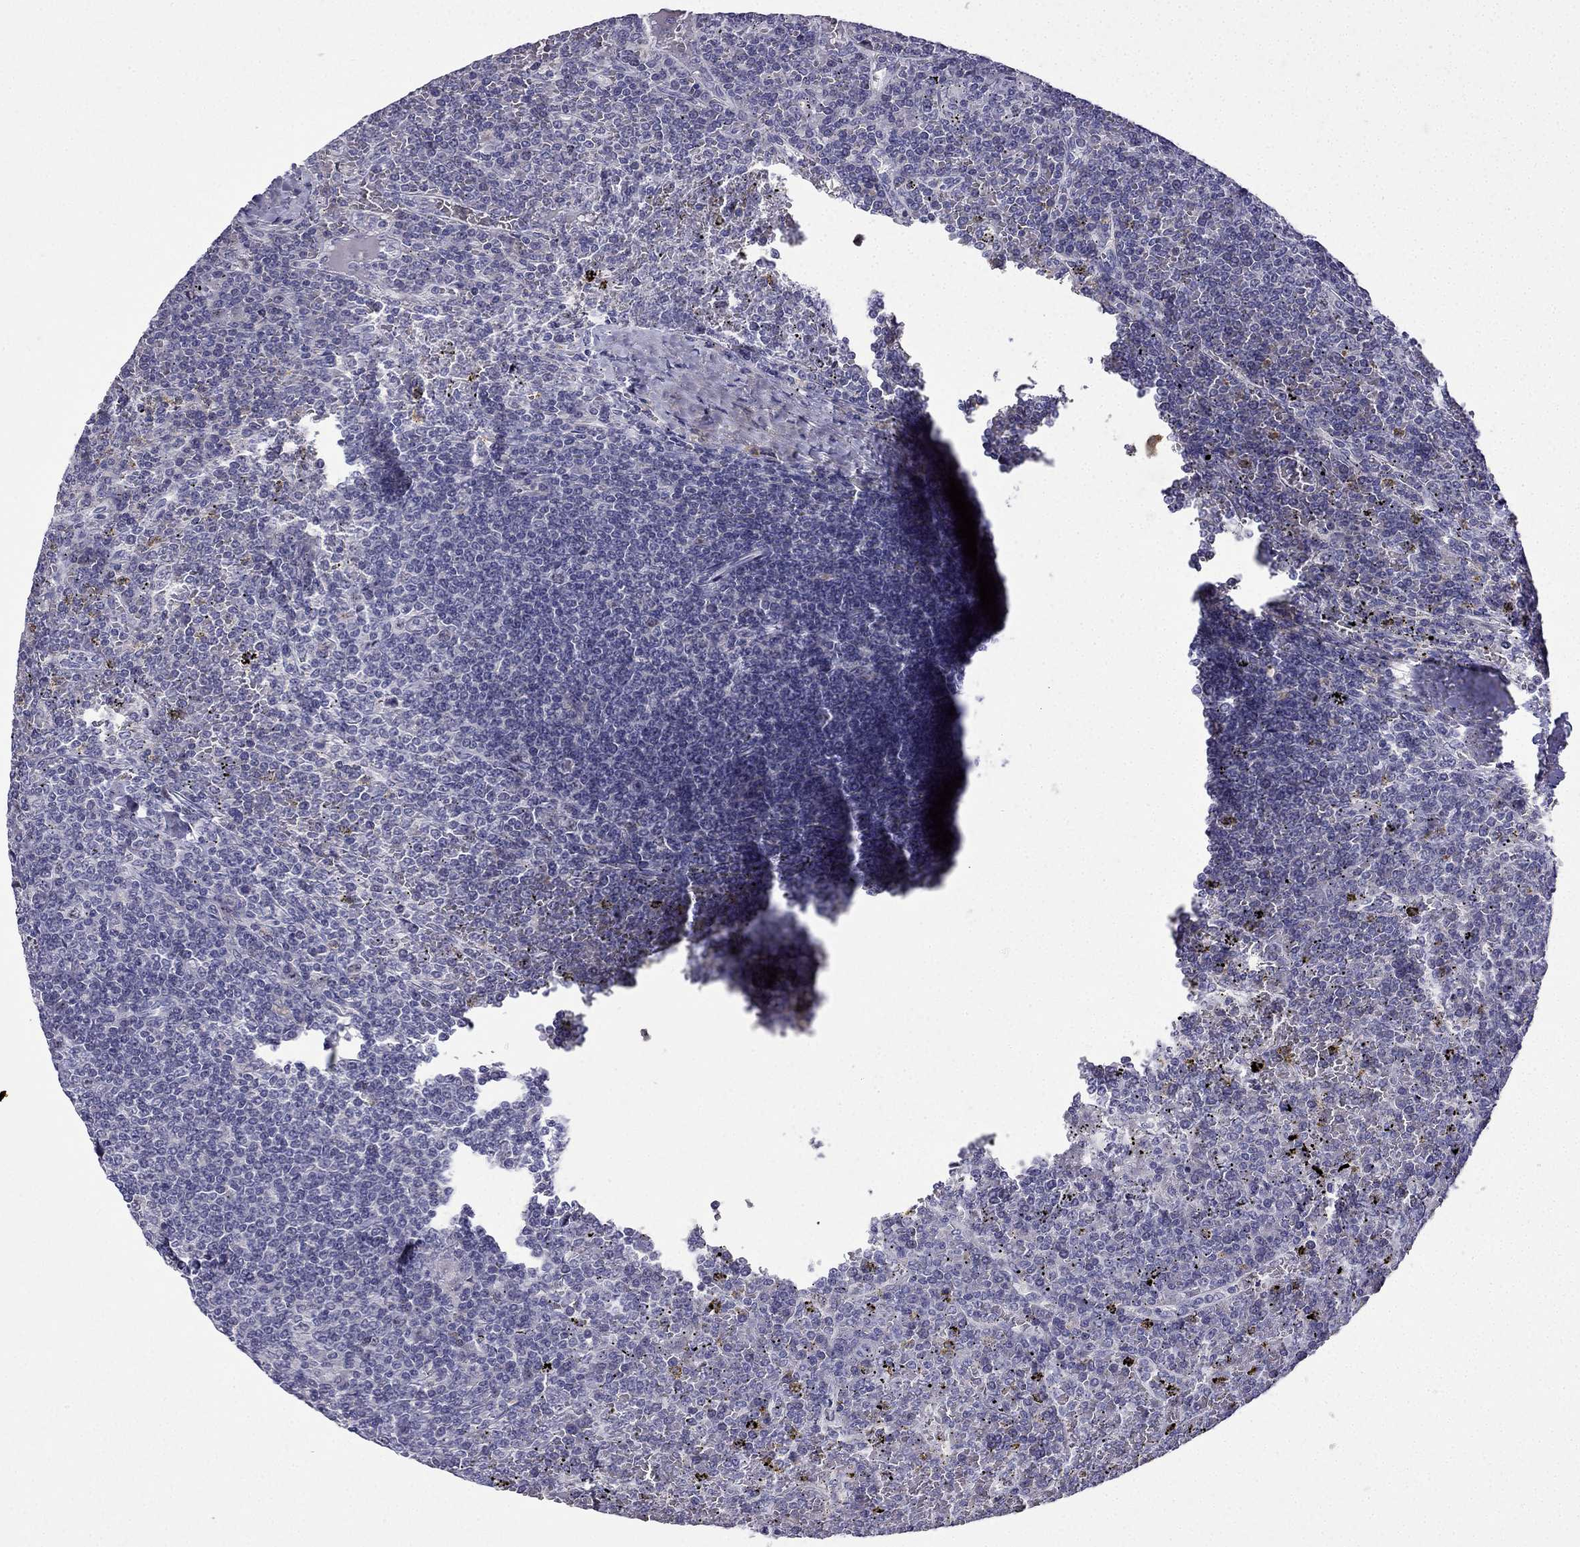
{"staining": {"intensity": "negative", "quantity": "none", "location": "none"}, "tissue": "lymphoma", "cell_type": "Tumor cells", "image_type": "cancer", "snomed": [{"axis": "morphology", "description": "Malignant lymphoma, non-Hodgkin's type, Low grade"}, {"axis": "topography", "description": "Spleen"}], "caption": "Tumor cells are negative for protein expression in human lymphoma.", "gene": "UHRF1", "patient": {"sex": "female", "age": 19}}